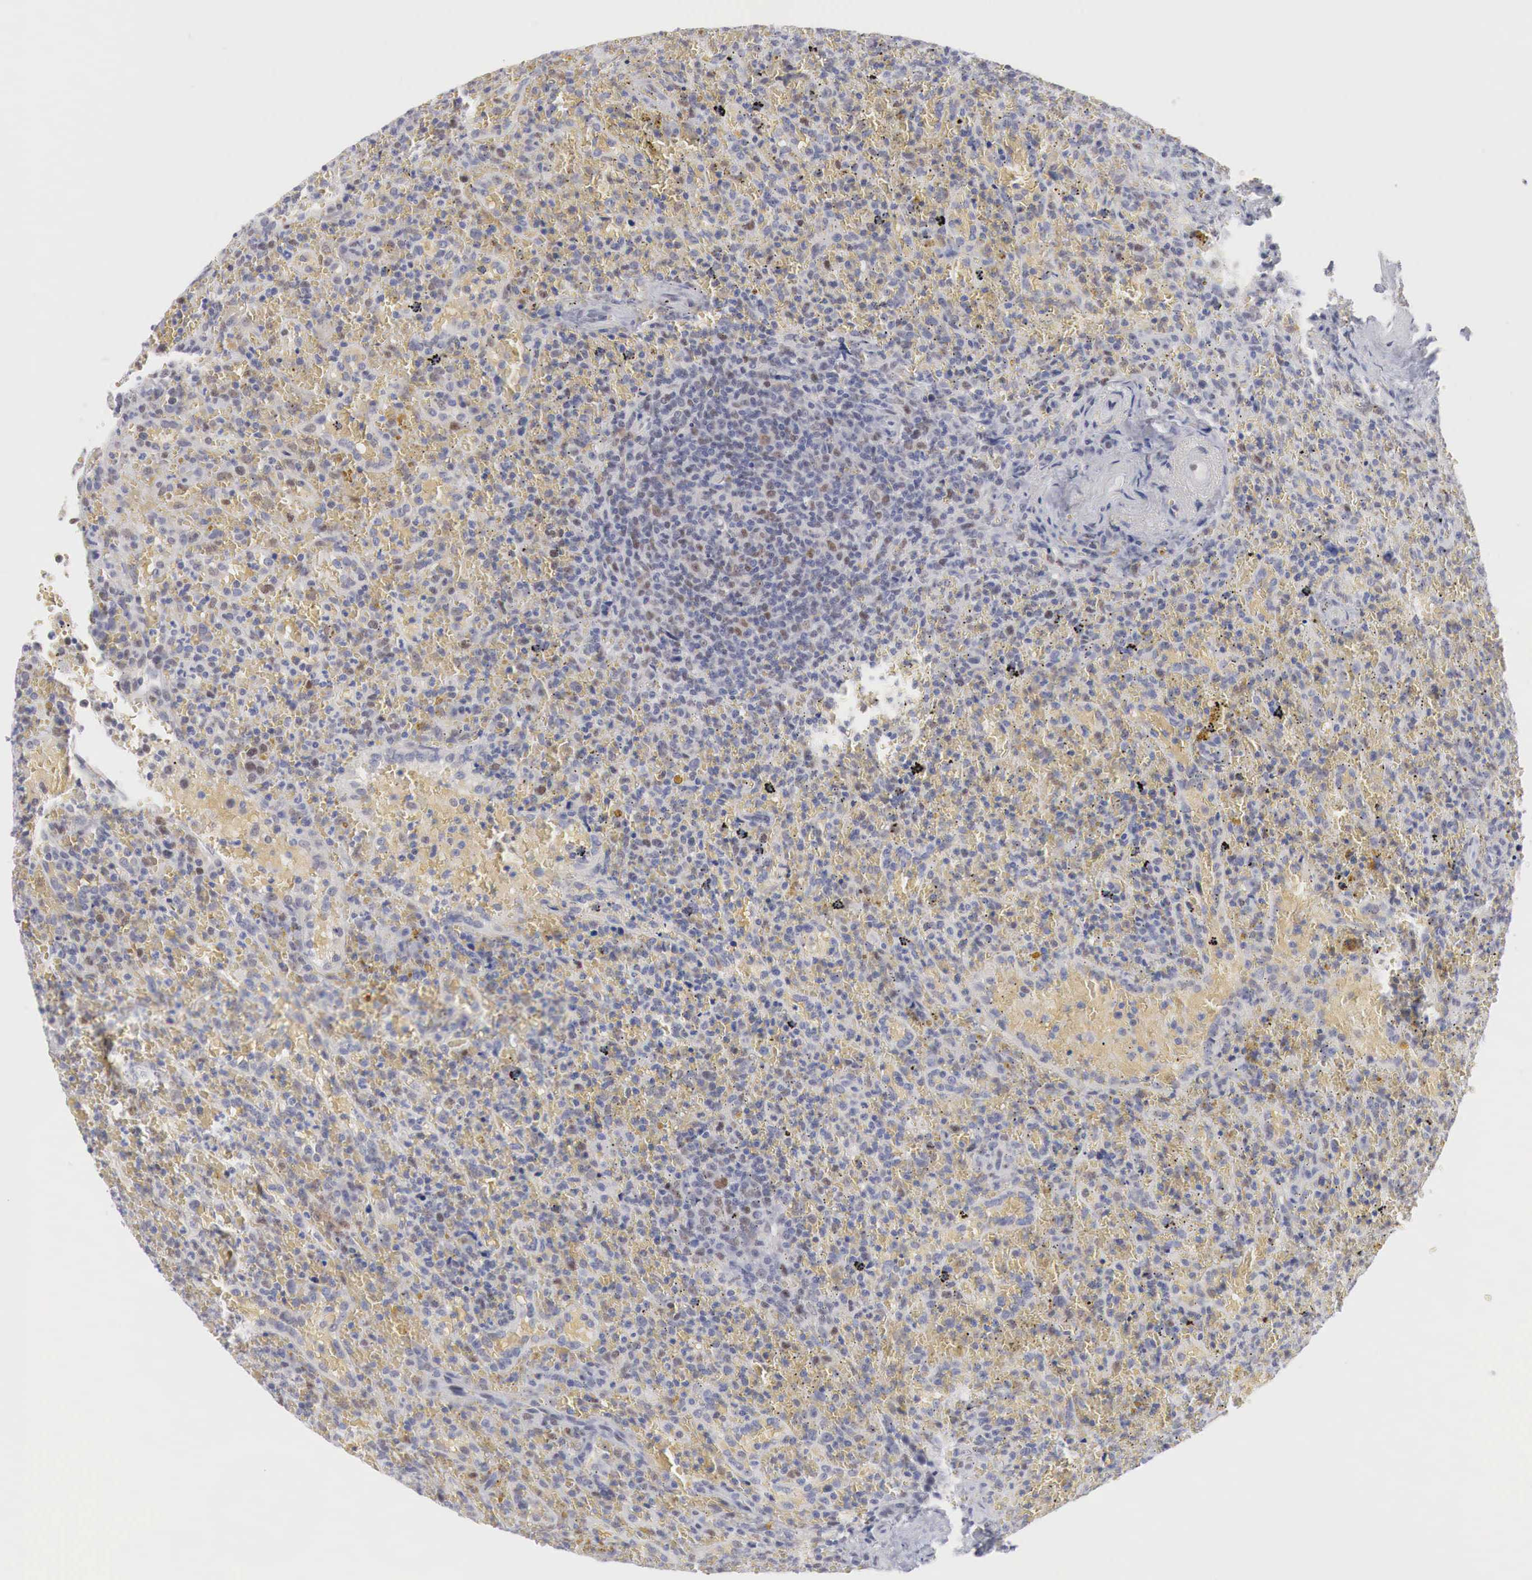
{"staining": {"intensity": "moderate", "quantity": "25%-75%", "location": "nuclear"}, "tissue": "lymphoma", "cell_type": "Tumor cells", "image_type": "cancer", "snomed": [{"axis": "morphology", "description": "Malignant lymphoma, non-Hodgkin's type, High grade"}, {"axis": "topography", "description": "Spleen"}, {"axis": "topography", "description": "Lymph node"}], "caption": "Malignant lymphoma, non-Hodgkin's type (high-grade) stained with a brown dye displays moderate nuclear positive staining in about 25%-75% of tumor cells.", "gene": "FOXP2", "patient": {"sex": "female", "age": 70}}